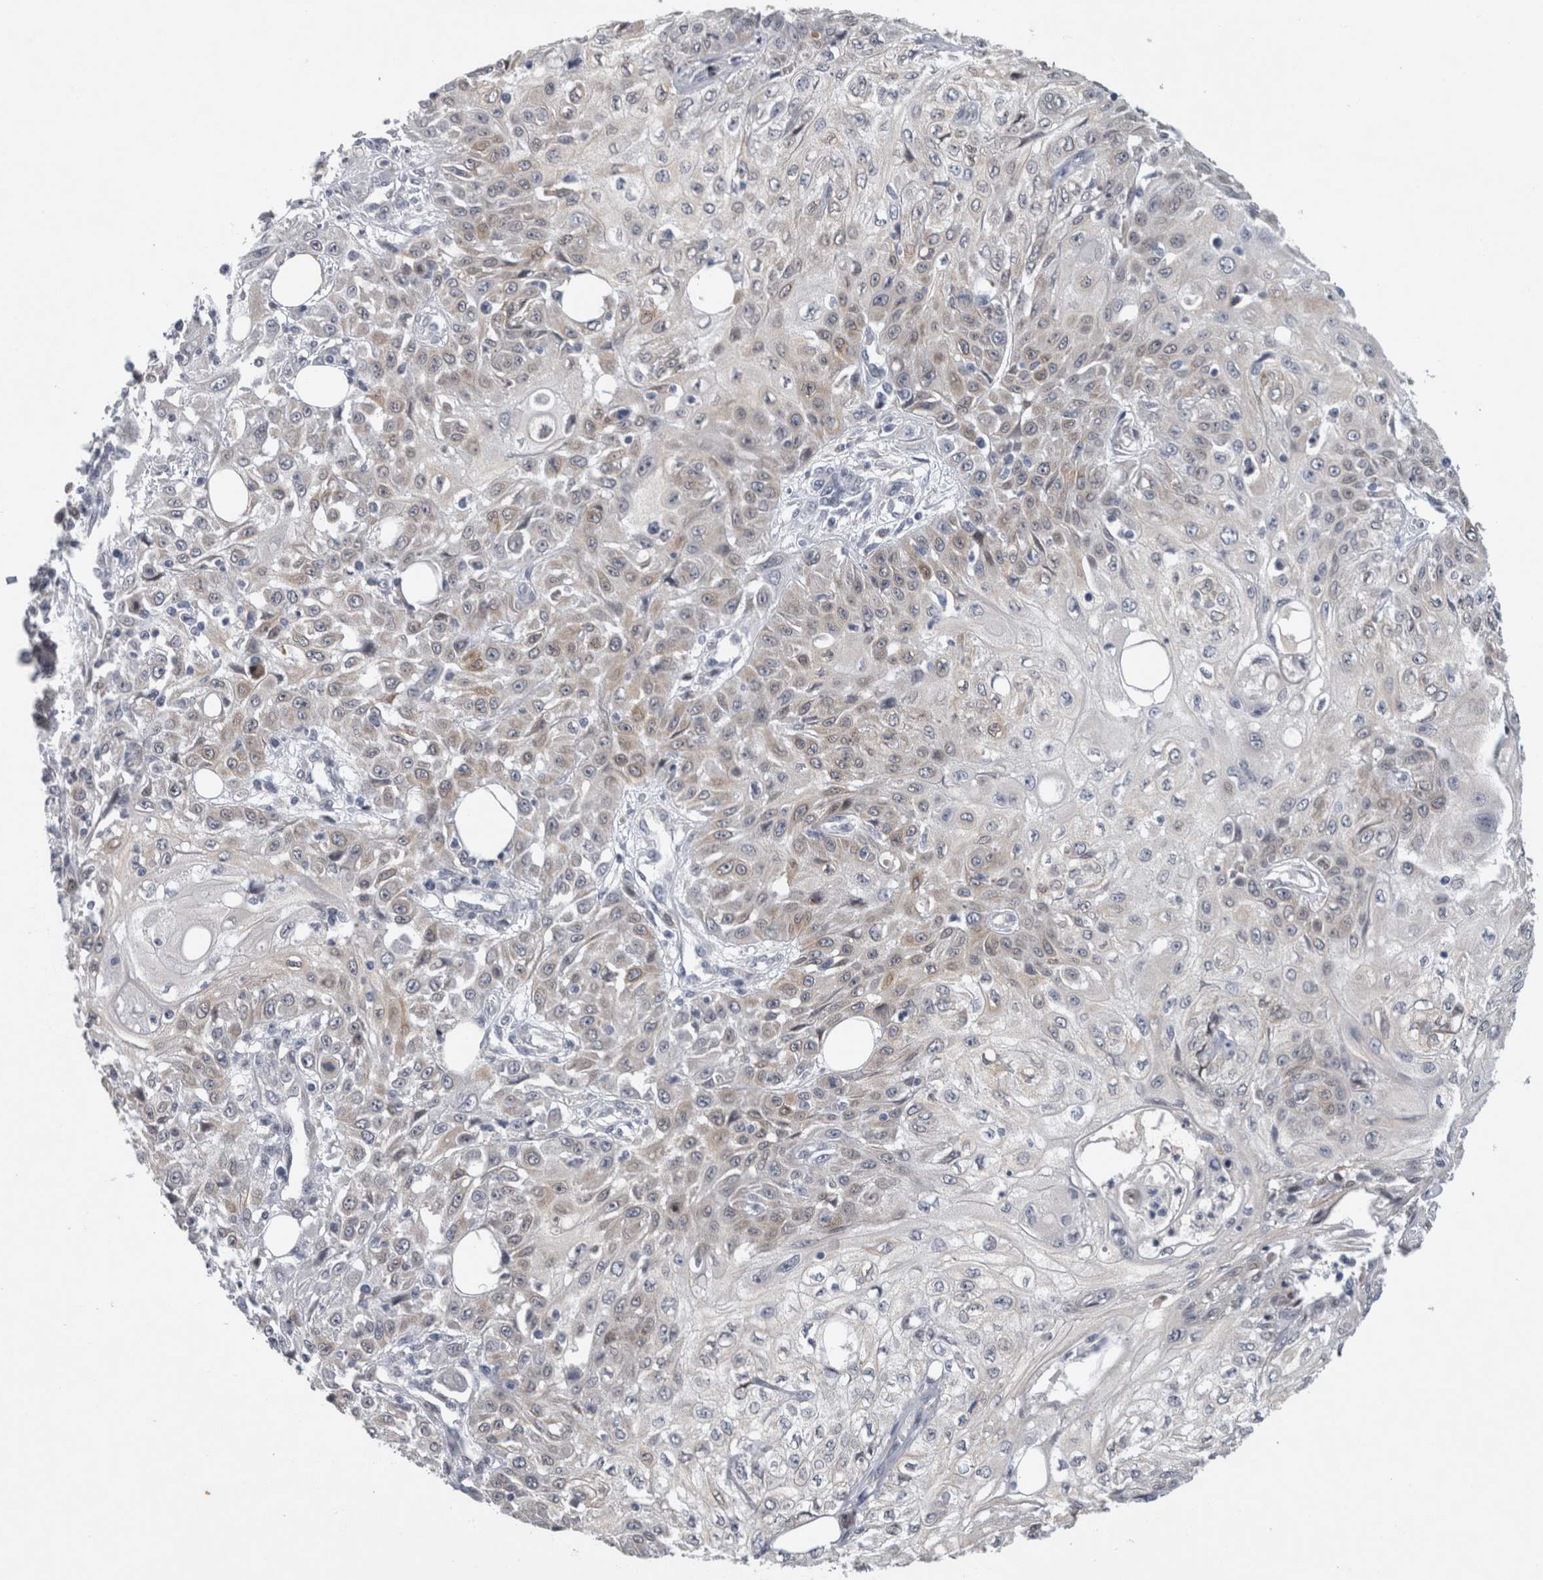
{"staining": {"intensity": "weak", "quantity": "<25%", "location": "cytoplasmic/membranous"}, "tissue": "skin cancer", "cell_type": "Tumor cells", "image_type": "cancer", "snomed": [{"axis": "morphology", "description": "Squamous cell carcinoma, NOS"}, {"axis": "morphology", "description": "Squamous cell carcinoma, metastatic, NOS"}, {"axis": "topography", "description": "Skin"}, {"axis": "topography", "description": "Lymph node"}], "caption": "Immunohistochemical staining of human skin cancer (metastatic squamous cell carcinoma) exhibits no significant expression in tumor cells.", "gene": "PRXL2A", "patient": {"sex": "male", "age": 75}}